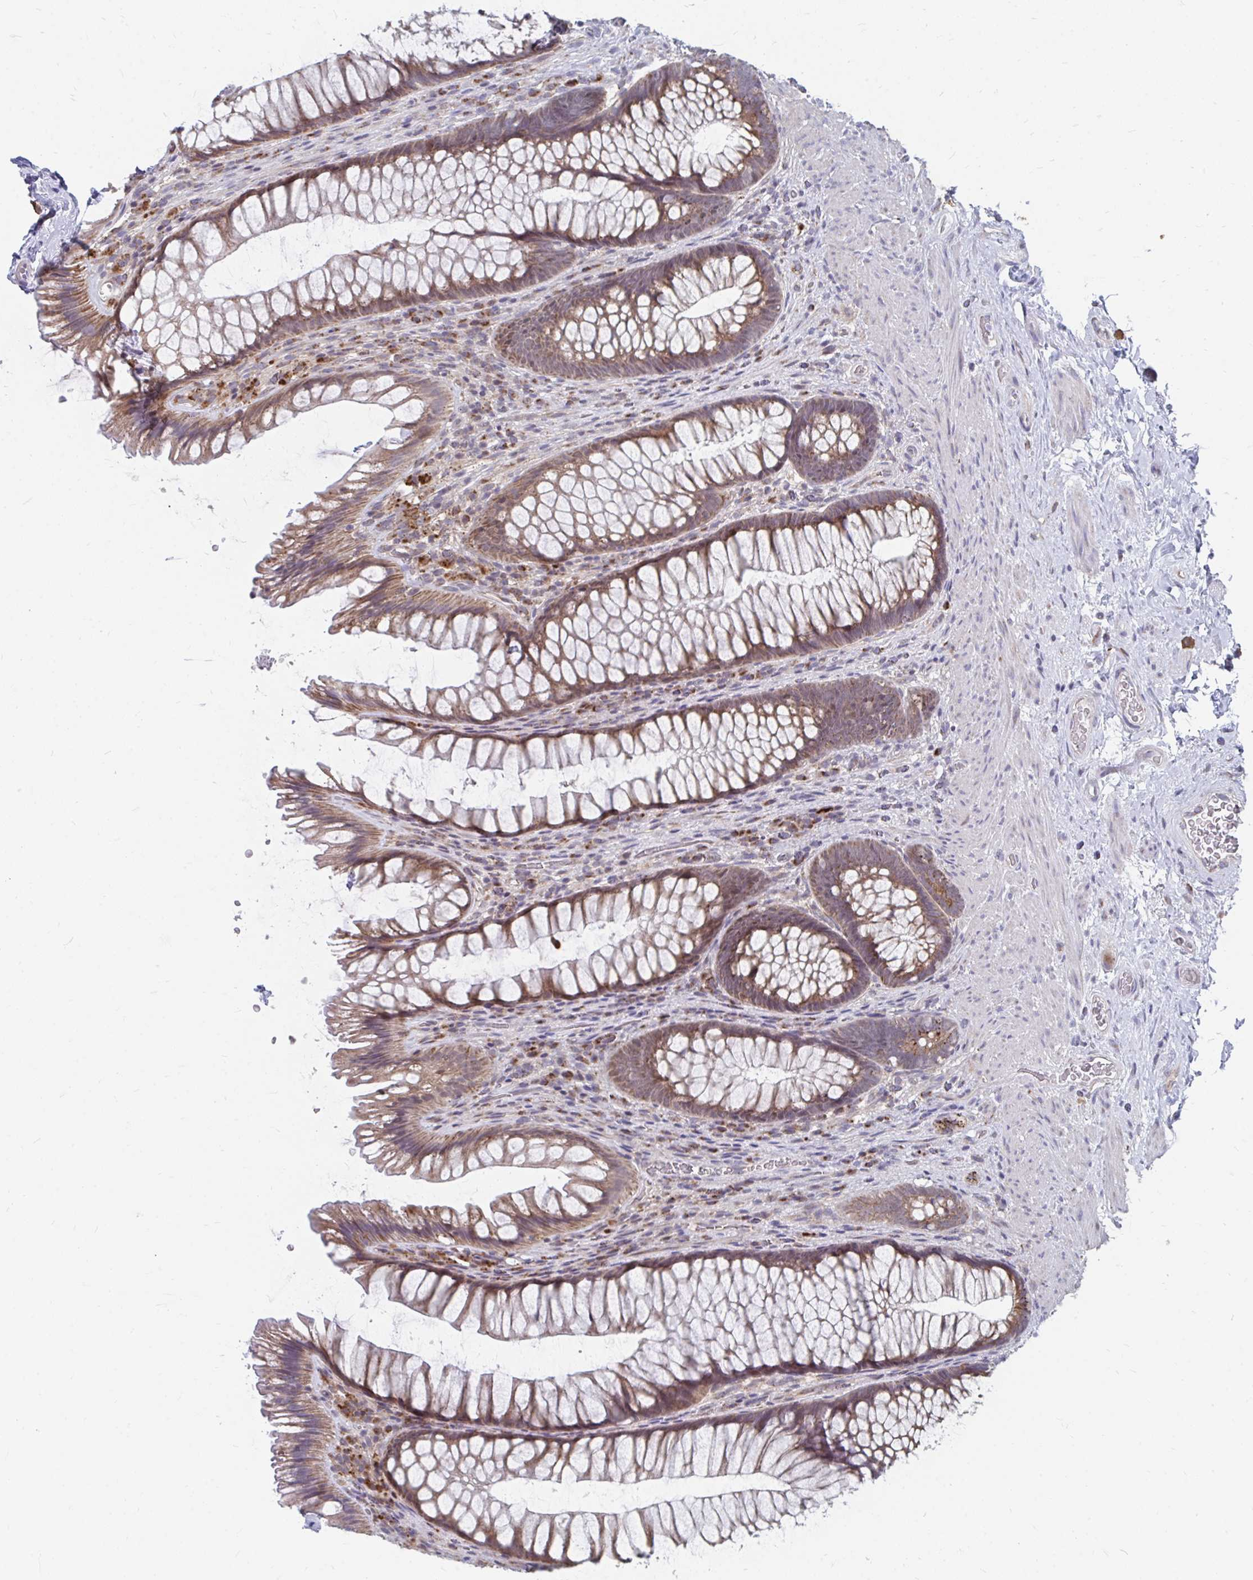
{"staining": {"intensity": "moderate", "quantity": ">75%", "location": "cytoplasmic/membranous"}, "tissue": "rectum", "cell_type": "Glandular cells", "image_type": "normal", "snomed": [{"axis": "morphology", "description": "Normal tissue, NOS"}, {"axis": "topography", "description": "Rectum"}], "caption": "A high-resolution photomicrograph shows IHC staining of normal rectum, which exhibits moderate cytoplasmic/membranous expression in approximately >75% of glandular cells. The staining was performed using DAB (3,3'-diaminobenzidine), with brown indicating positive protein expression. Nuclei are stained blue with hematoxylin.", "gene": "PABIR3", "patient": {"sex": "male", "age": 53}}